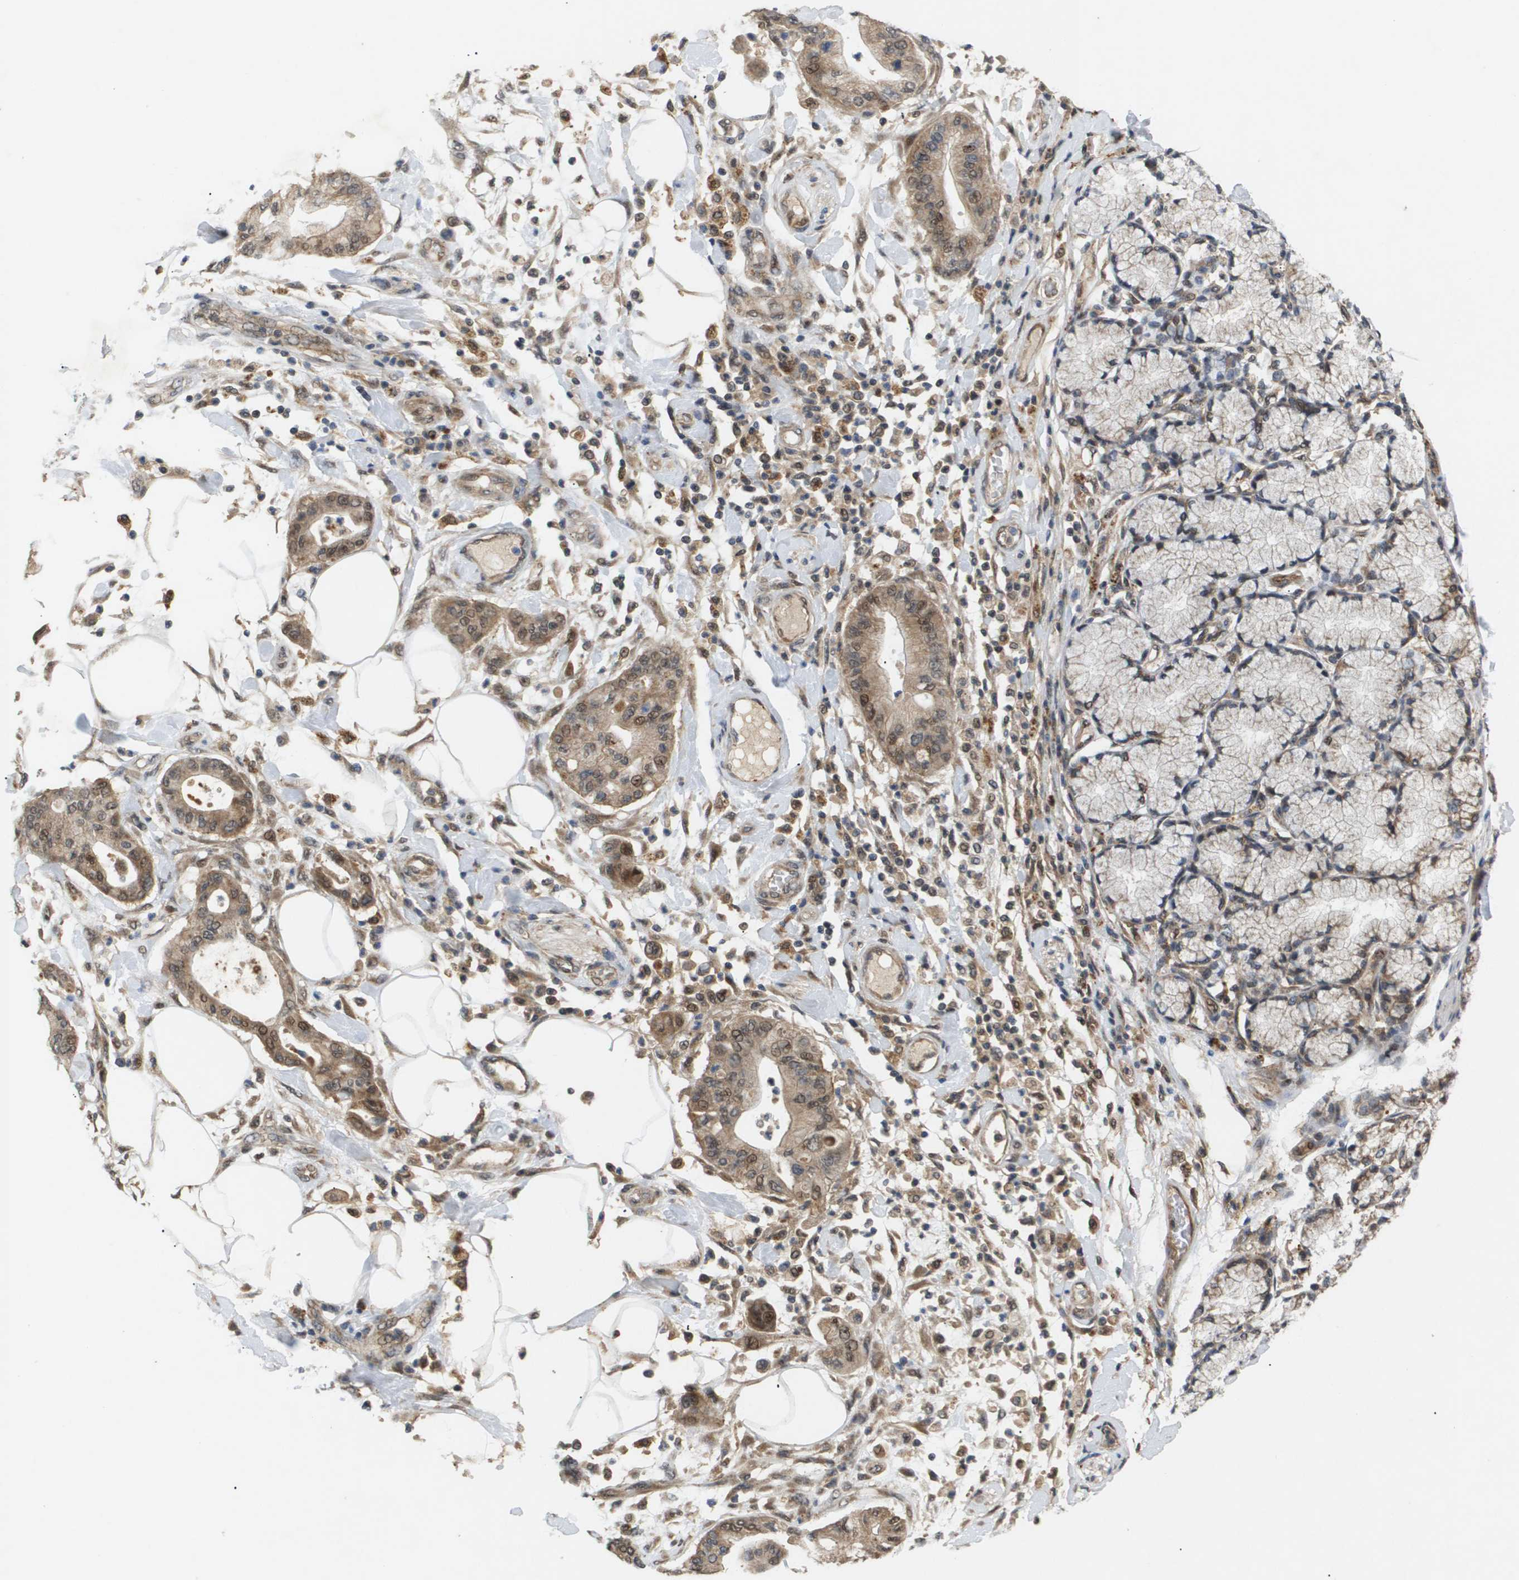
{"staining": {"intensity": "weak", "quantity": ">75%", "location": "cytoplasmic/membranous,nuclear"}, "tissue": "pancreatic cancer", "cell_type": "Tumor cells", "image_type": "cancer", "snomed": [{"axis": "morphology", "description": "Adenocarcinoma, NOS"}, {"axis": "morphology", "description": "Adenocarcinoma, metastatic, NOS"}, {"axis": "topography", "description": "Lymph node"}, {"axis": "topography", "description": "Pancreas"}, {"axis": "topography", "description": "Duodenum"}], "caption": "This is a histology image of immunohistochemistry (IHC) staining of metastatic adenocarcinoma (pancreatic), which shows weak expression in the cytoplasmic/membranous and nuclear of tumor cells.", "gene": "PDGFB", "patient": {"sex": "female", "age": 64}}